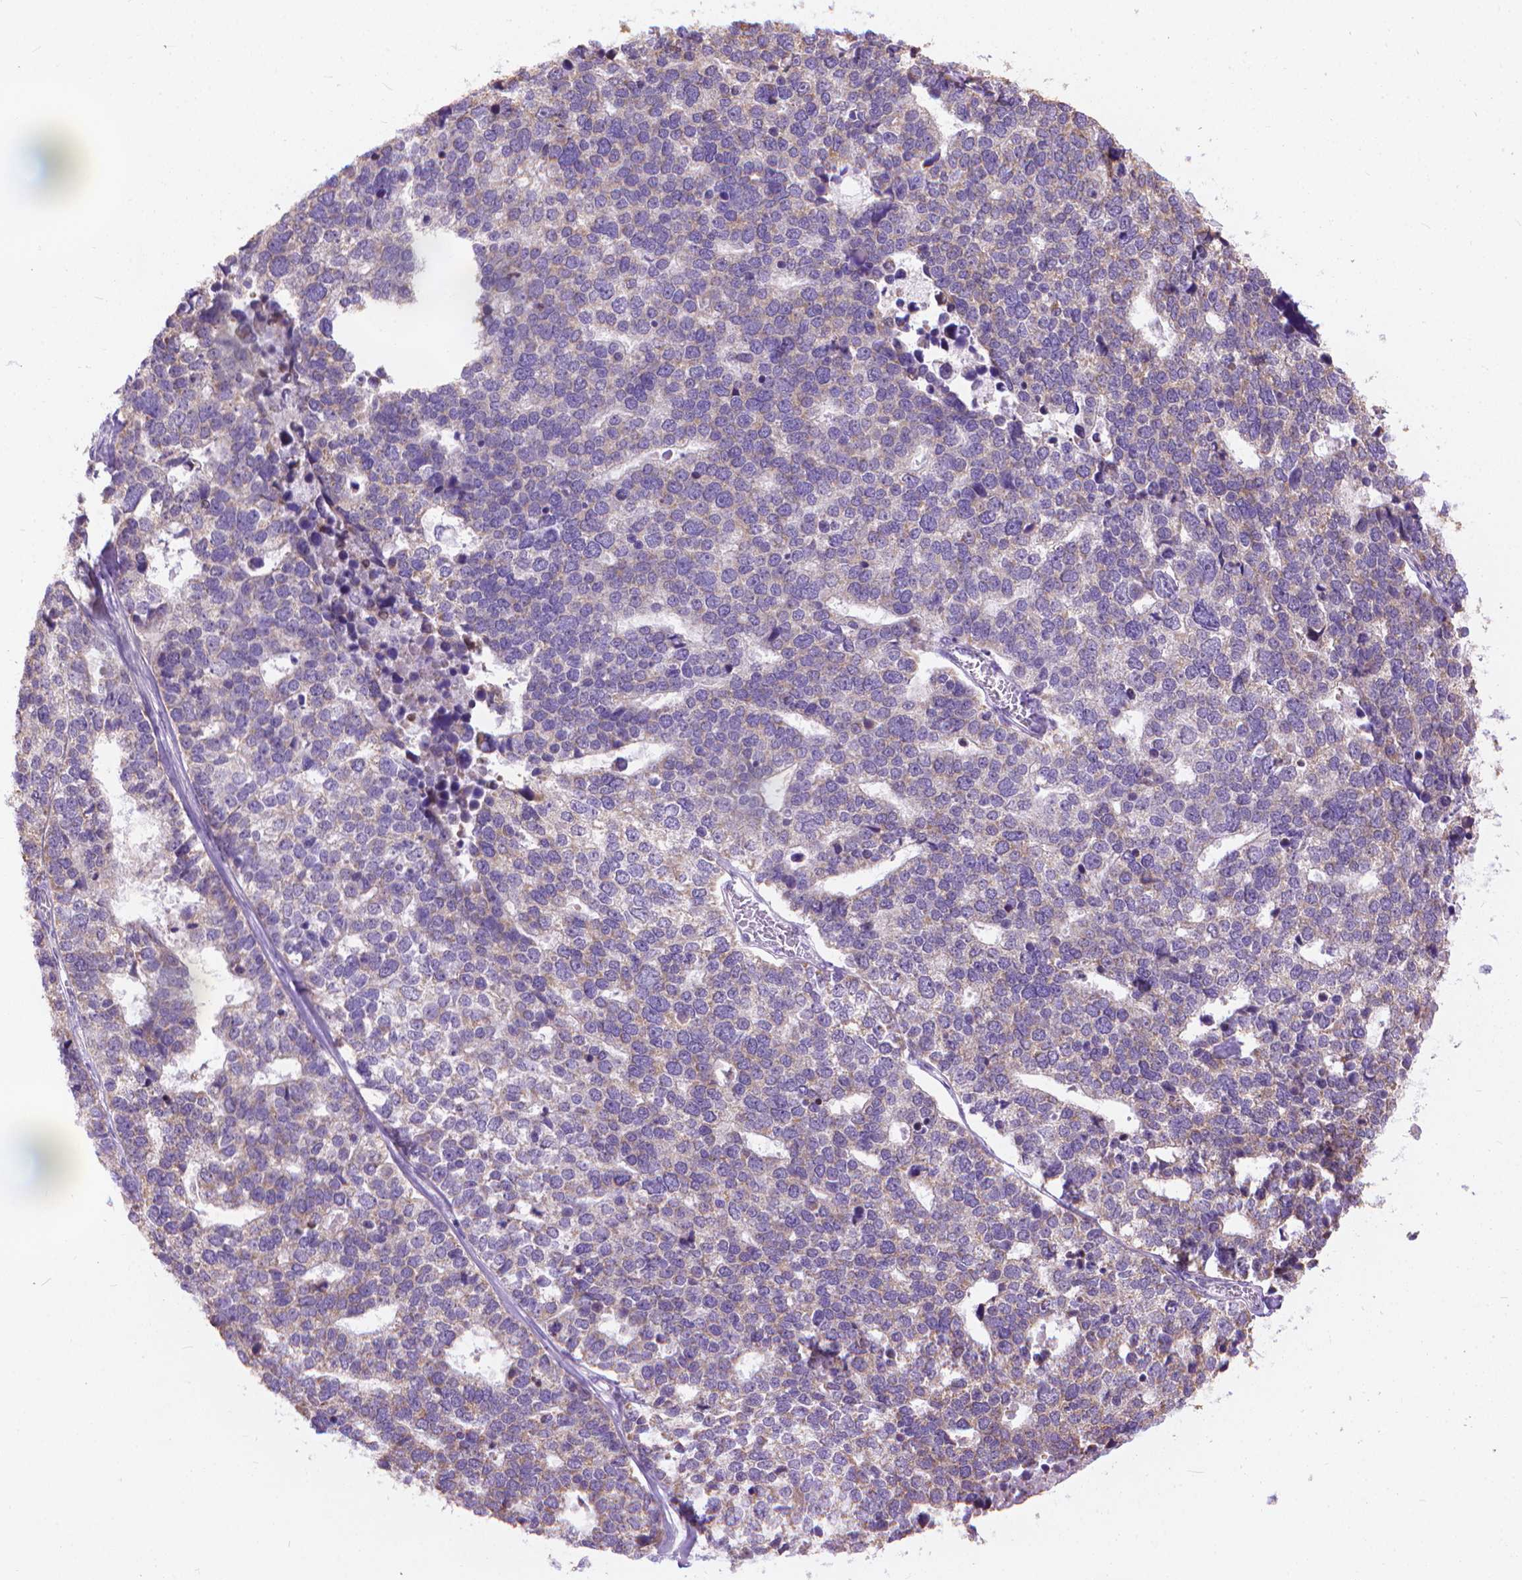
{"staining": {"intensity": "weak", "quantity": "<25%", "location": "cytoplasmic/membranous"}, "tissue": "stomach cancer", "cell_type": "Tumor cells", "image_type": "cancer", "snomed": [{"axis": "morphology", "description": "Adenocarcinoma, NOS"}, {"axis": "topography", "description": "Stomach"}], "caption": "IHC of adenocarcinoma (stomach) demonstrates no positivity in tumor cells.", "gene": "SYN1", "patient": {"sex": "male", "age": 69}}